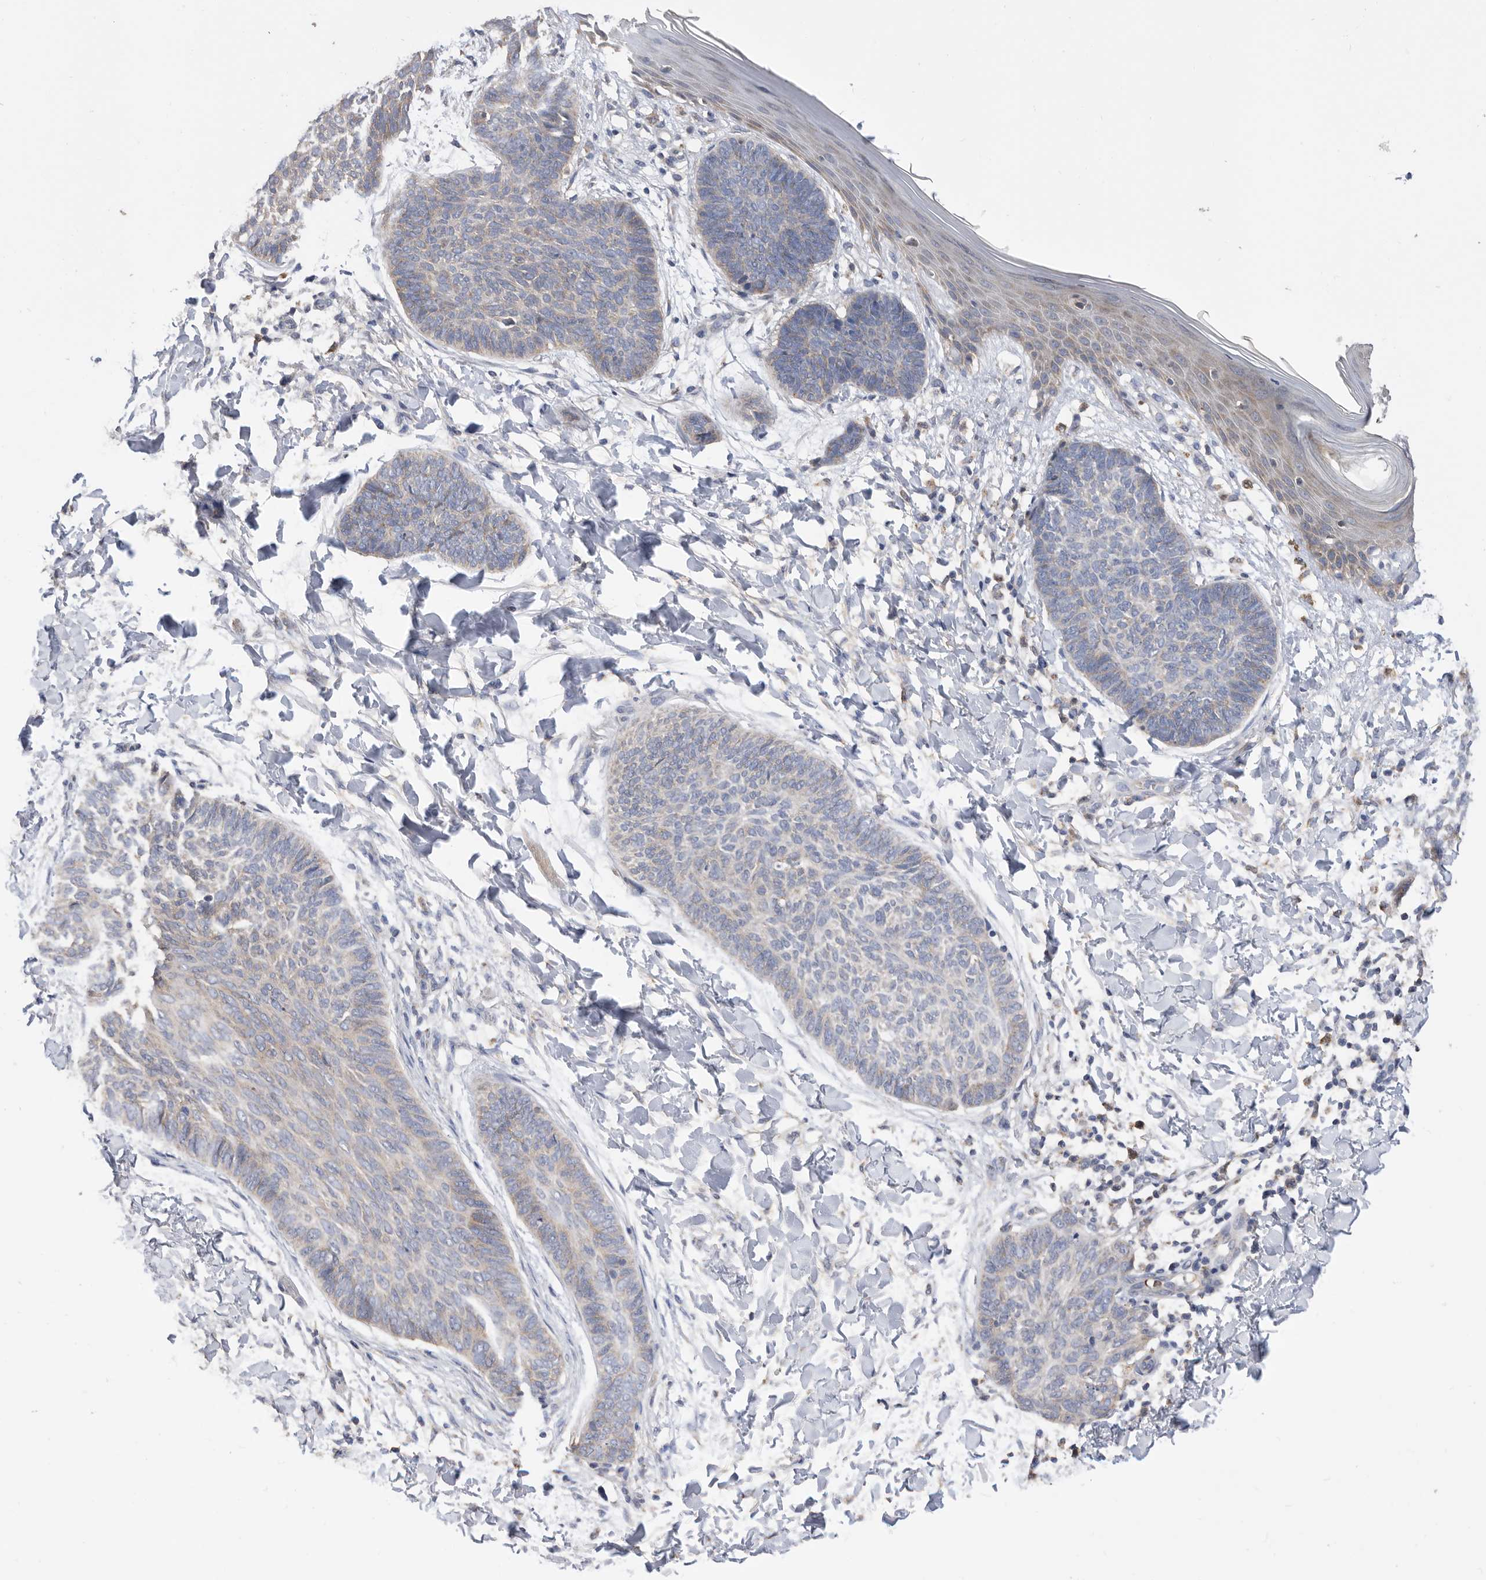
{"staining": {"intensity": "weak", "quantity": "<25%", "location": "cytoplasmic/membranous"}, "tissue": "skin cancer", "cell_type": "Tumor cells", "image_type": "cancer", "snomed": [{"axis": "morphology", "description": "Normal tissue, NOS"}, {"axis": "morphology", "description": "Basal cell carcinoma"}, {"axis": "topography", "description": "Skin"}], "caption": "IHC photomicrograph of human skin basal cell carcinoma stained for a protein (brown), which shows no staining in tumor cells.", "gene": "CRISPLD2", "patient": {"sex": "male", "age": 50}}